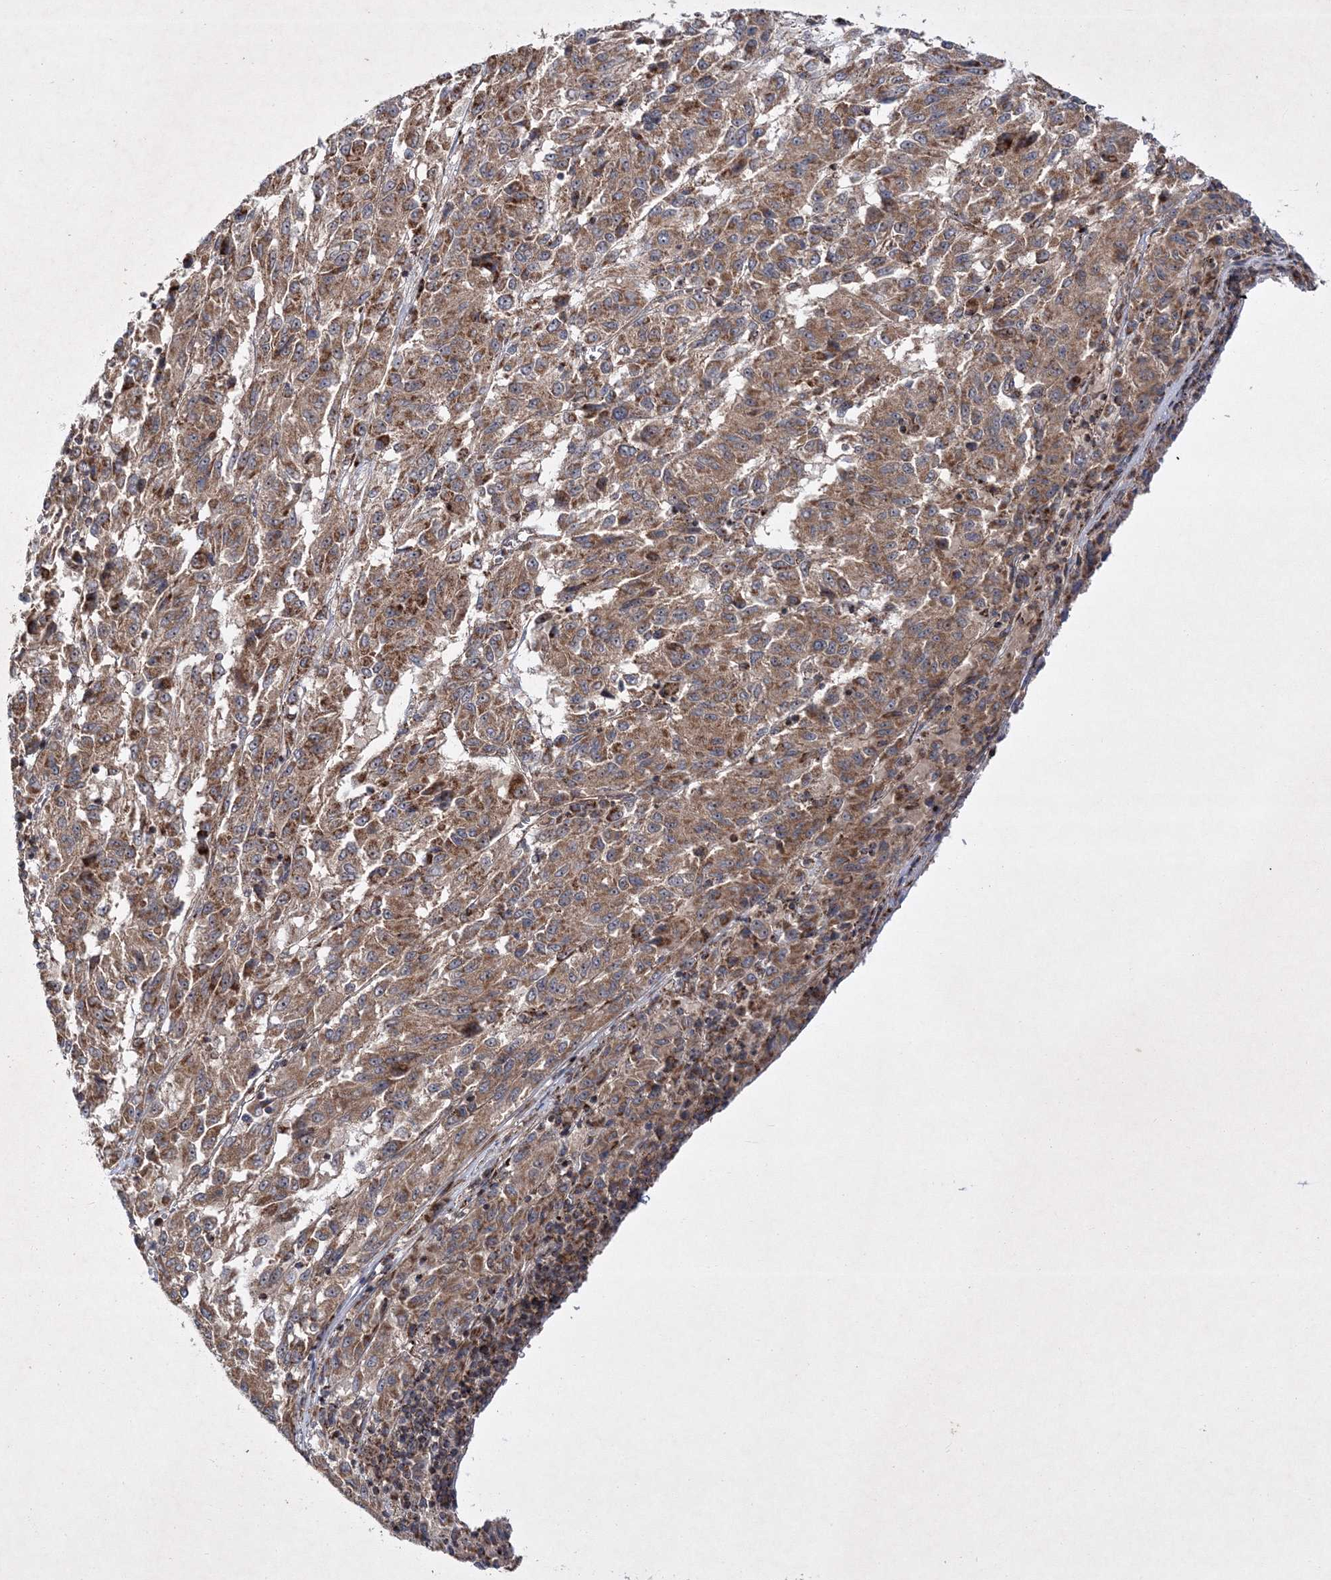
{"staining": {"intensity": "moderate", "quantity": ">75%", "location": "cytoplasmic/membranous"}, "tissue": "melanoma", "cell_type": "Tumor cells", "image_type": "cancer", "snomed": [{"axis": "morphology", "description": "Malignant melanoma, Metastatic site"}, {"axis": "topography", "description": "Lung"}], "caption": "IHC (DAB (3,3'-diaminobenzidine)) staining of human melanoma exhibits moderate cytoplasmic/membranous protein expression in about >75% of tumor cells.", "gene": "SCRN3", "patient": {"sex": "male", "age": 64}}